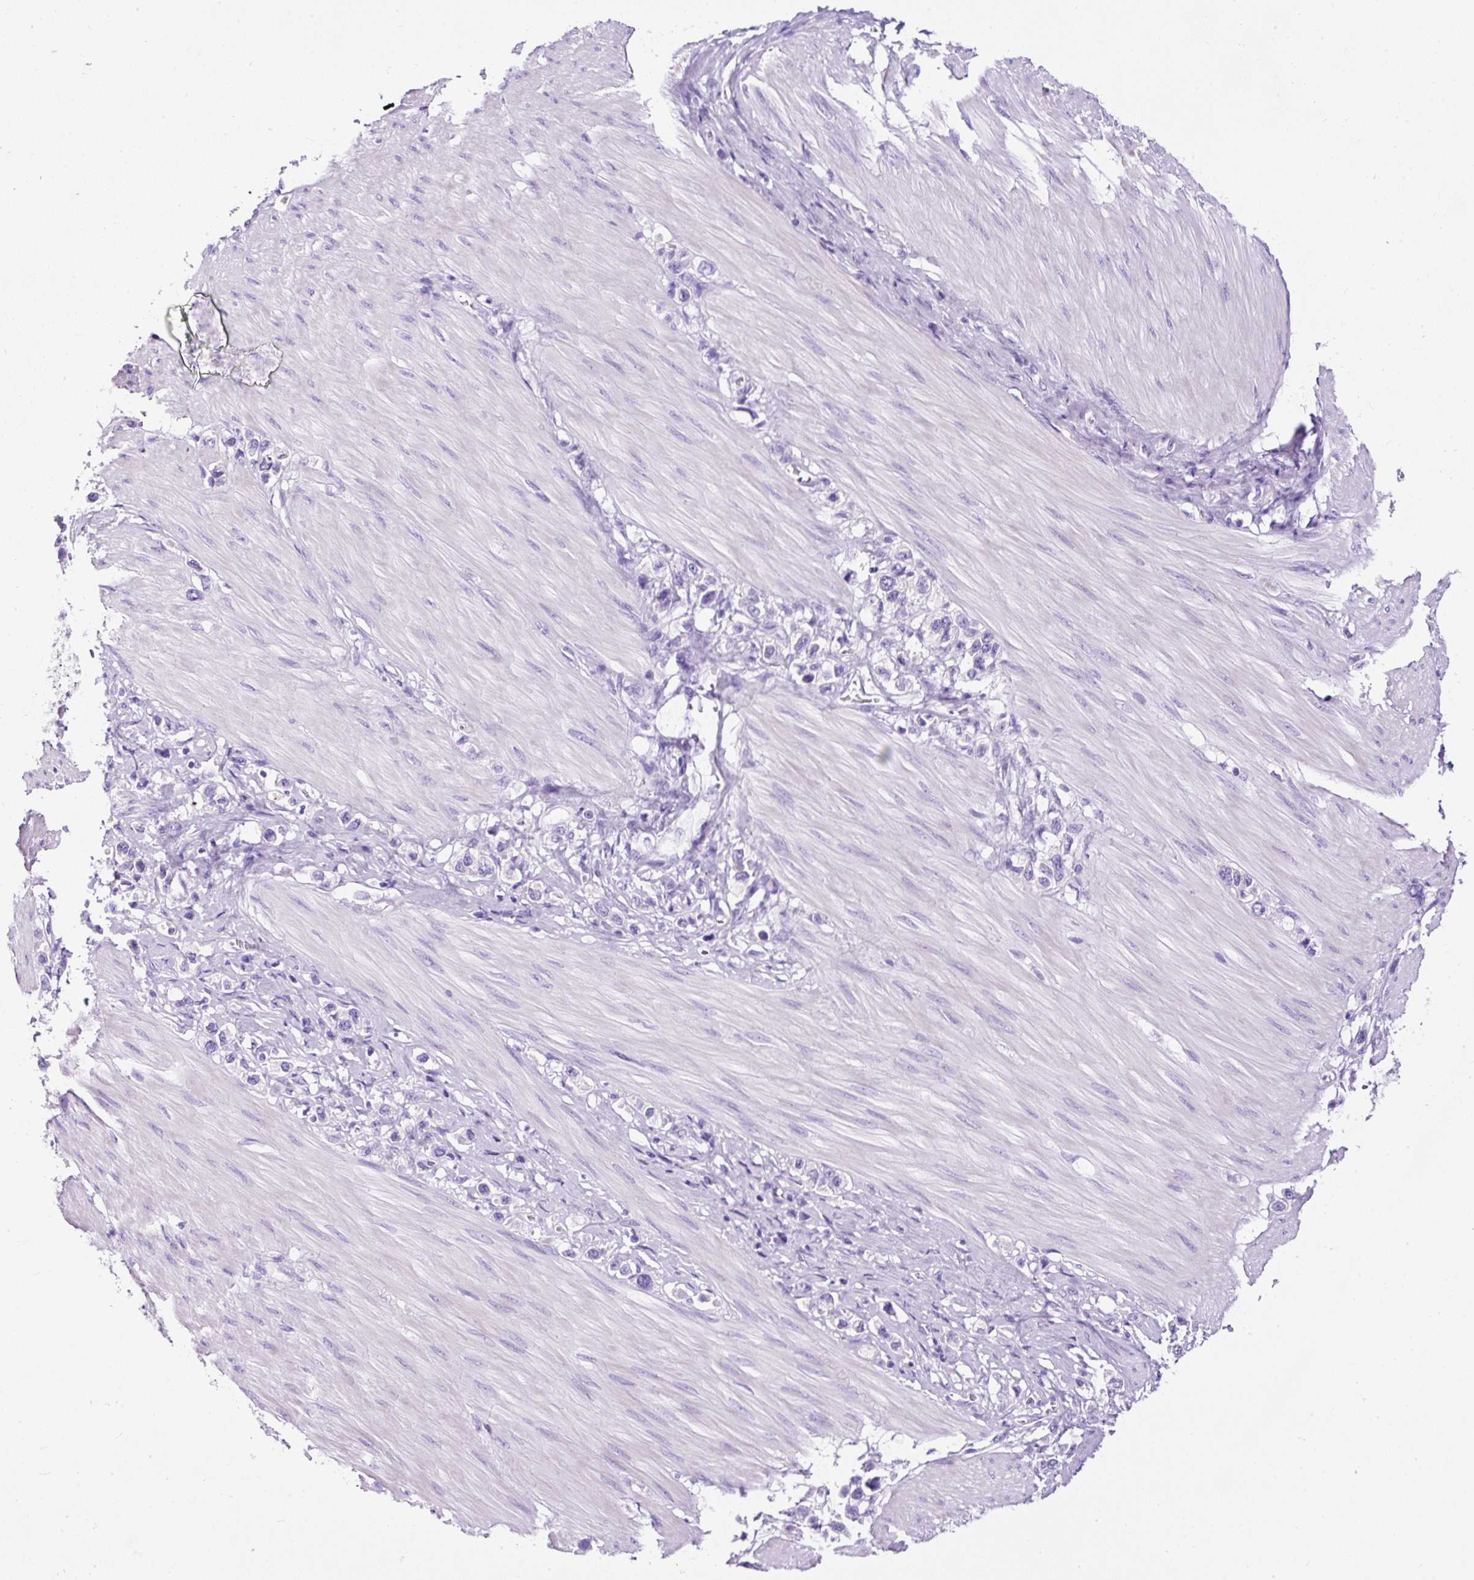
{"staining": {"intensity": "negative", "quantity": "none", "location": "none"}, "tissue": "stomach cancer", "cell_type": "Tumor cells", "image_type": "cancer", "snomed": [{"axis": "morphology", "description": "Adenocarcinoma, NOS"}, {"axis": "topography", "description": "Stomach"}], "caption": "The image exhibits no staining of tumor cells in stomach cancer.", "gene": "STOX2", "patient": {"sex": "female", "age": 65}}